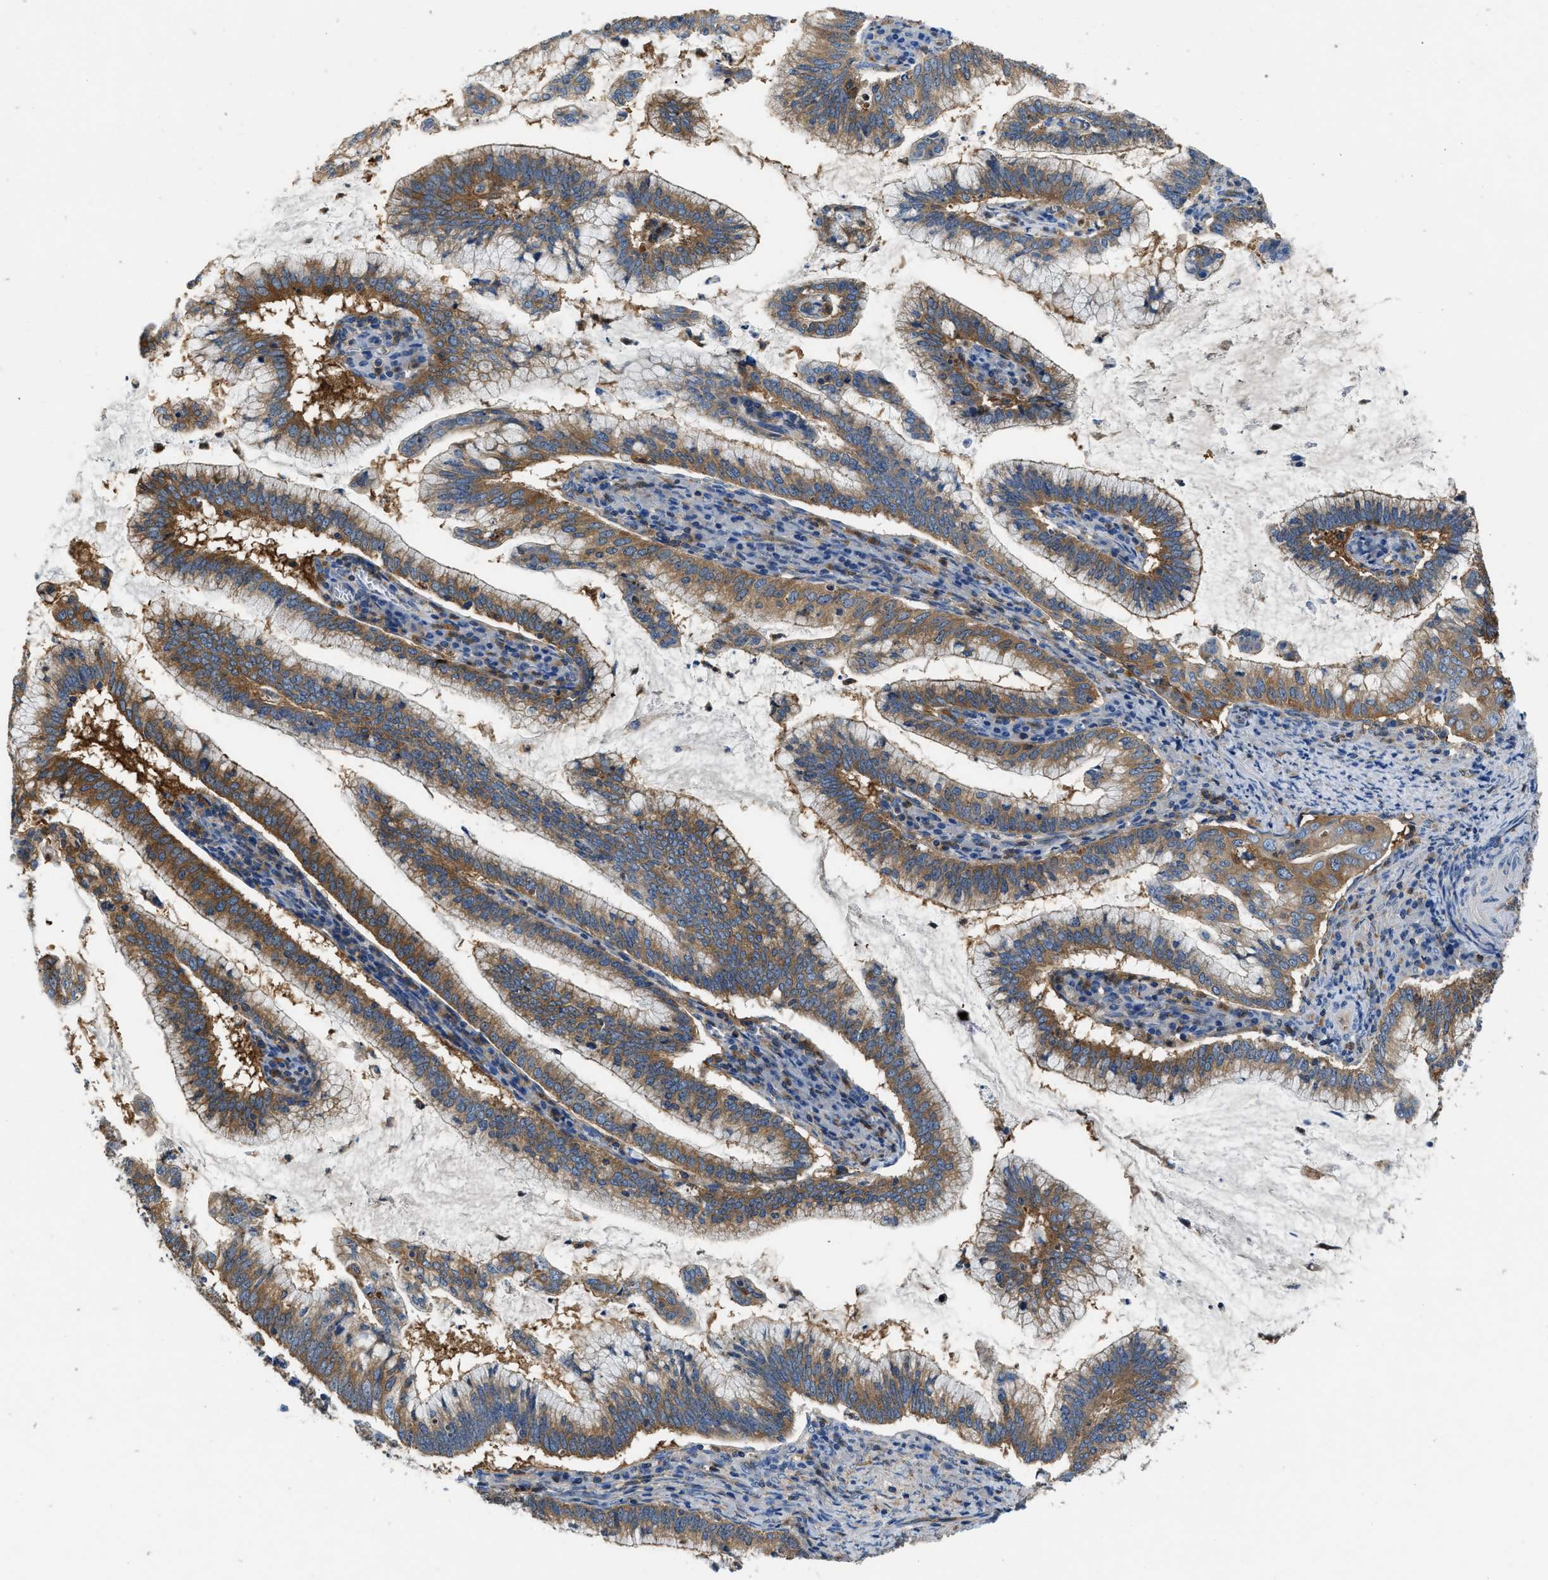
{"staining": {"intensity": "moderate", "quantity": ">75%", "location": "cytoplasmic/membranous"}, "tissue": "cervical cancer", "cell_type": "Tumor cells", "image_type": "cancer", "snomed": [{"axis": "morphology", "description": "Adenocarcinoma, NOS"}, {"axis": "topography", "description": "Cervix"}], "caption": "The photomicrograph demonstrates a brown stain indicating the presence of a protein in the cytoplasmic/membranous of tumor cells in cervical cancer (adenocarcinoma). (DAB (3,3'-diaminobenzidine) = brown stain, brightfield microscopy at high magnification).", "gene": "PKM", "patient": {"sex": "female", "age": 36}}